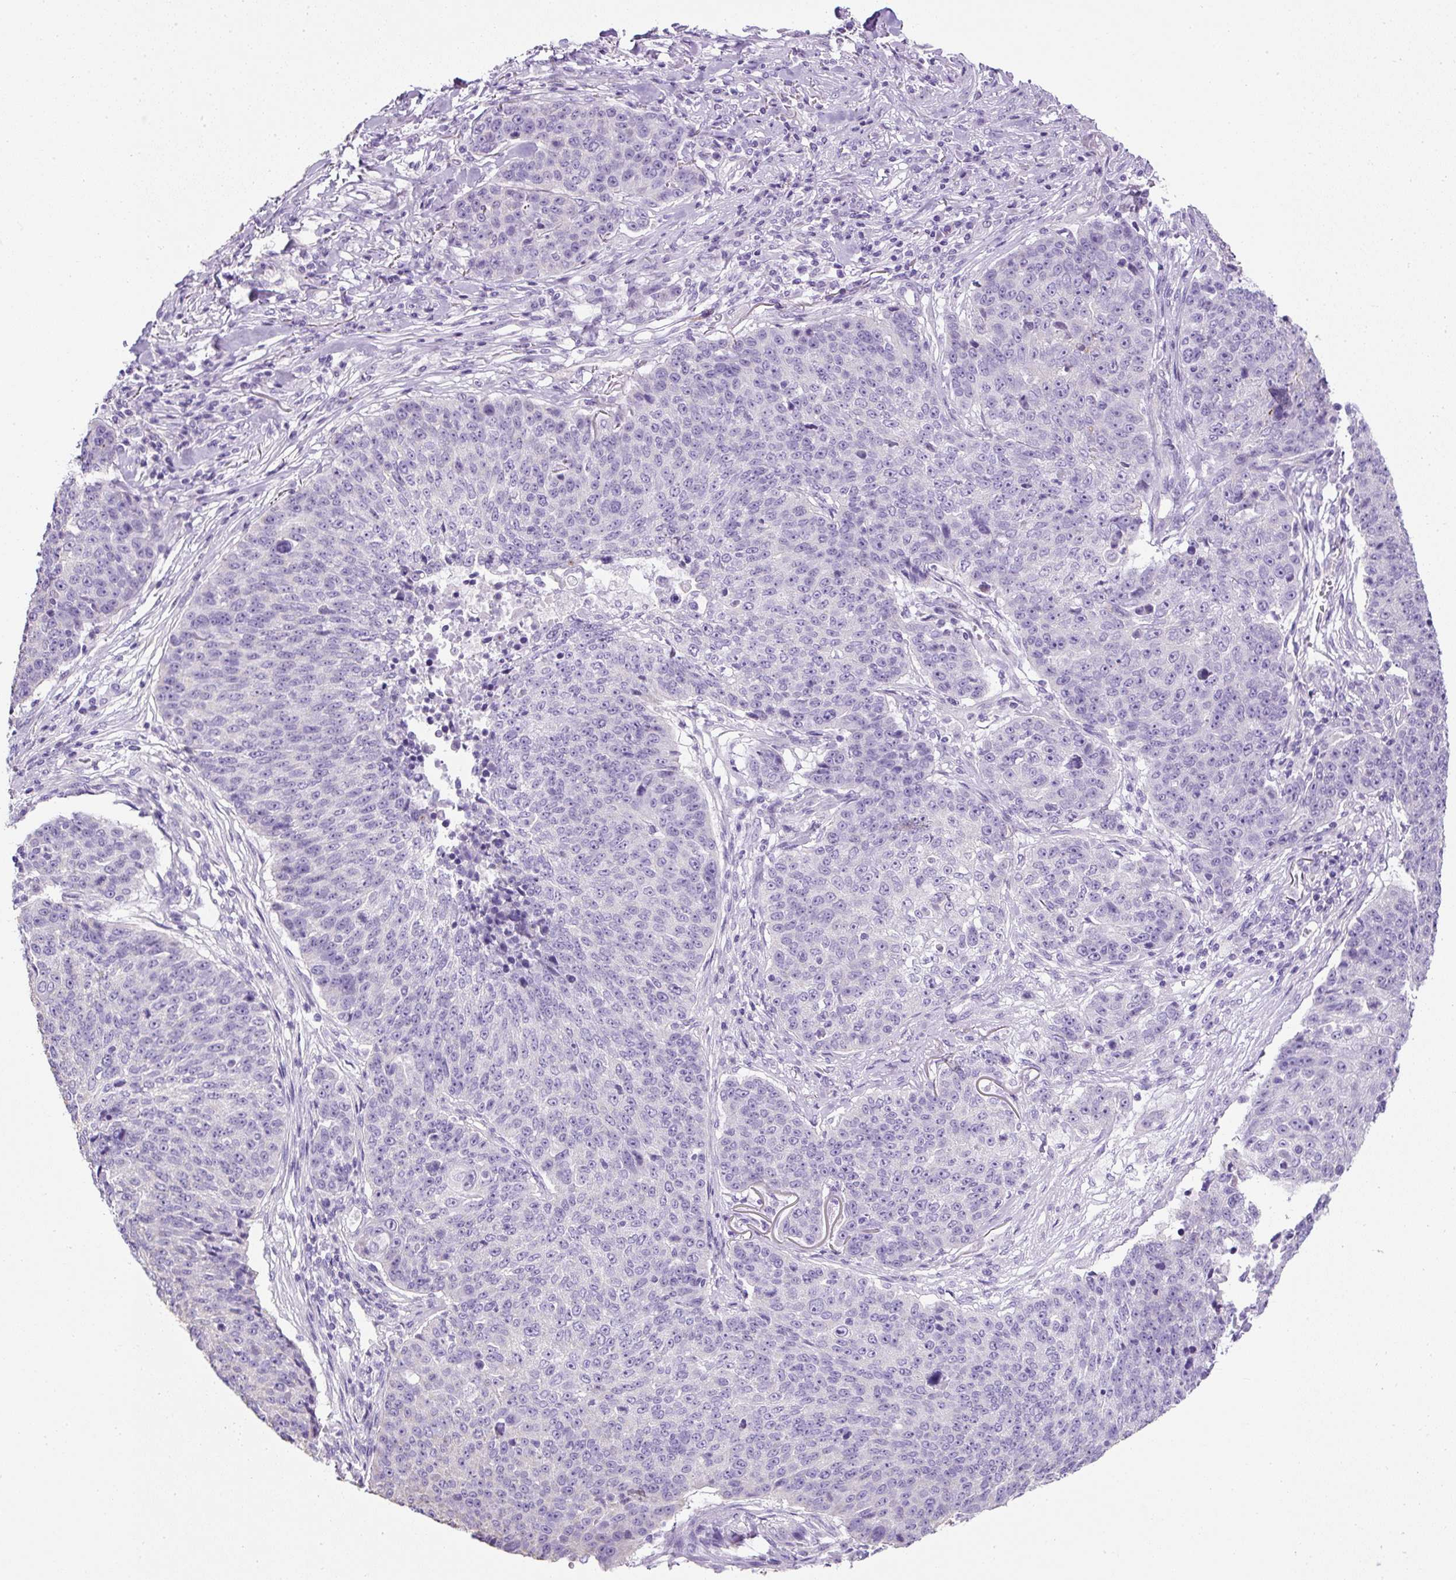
{"staining": {"intensity": "negative", "quantity": "none", "location": "none"}, "tissue": "lung cancer", "cell_type": "Tumor cells", "image_type": "cancer", "snomed": [{"axis": "morphology", "description": "Normal tissue, NOS"}, {"axis": "morphology", "description": "Squamous cell carcinoma, NOS"}, {"axis": "topography", "description": "Lymph node"}, {"axis": "topography", "description": "Lung"}], "caption": "DAB immunohistochemical staining of human lung squamous cell carcinoma demonstrates no significant expression in tumor cells.", "gene": "C2CD4C", "patient": {"sex": "male", "age": 66}}